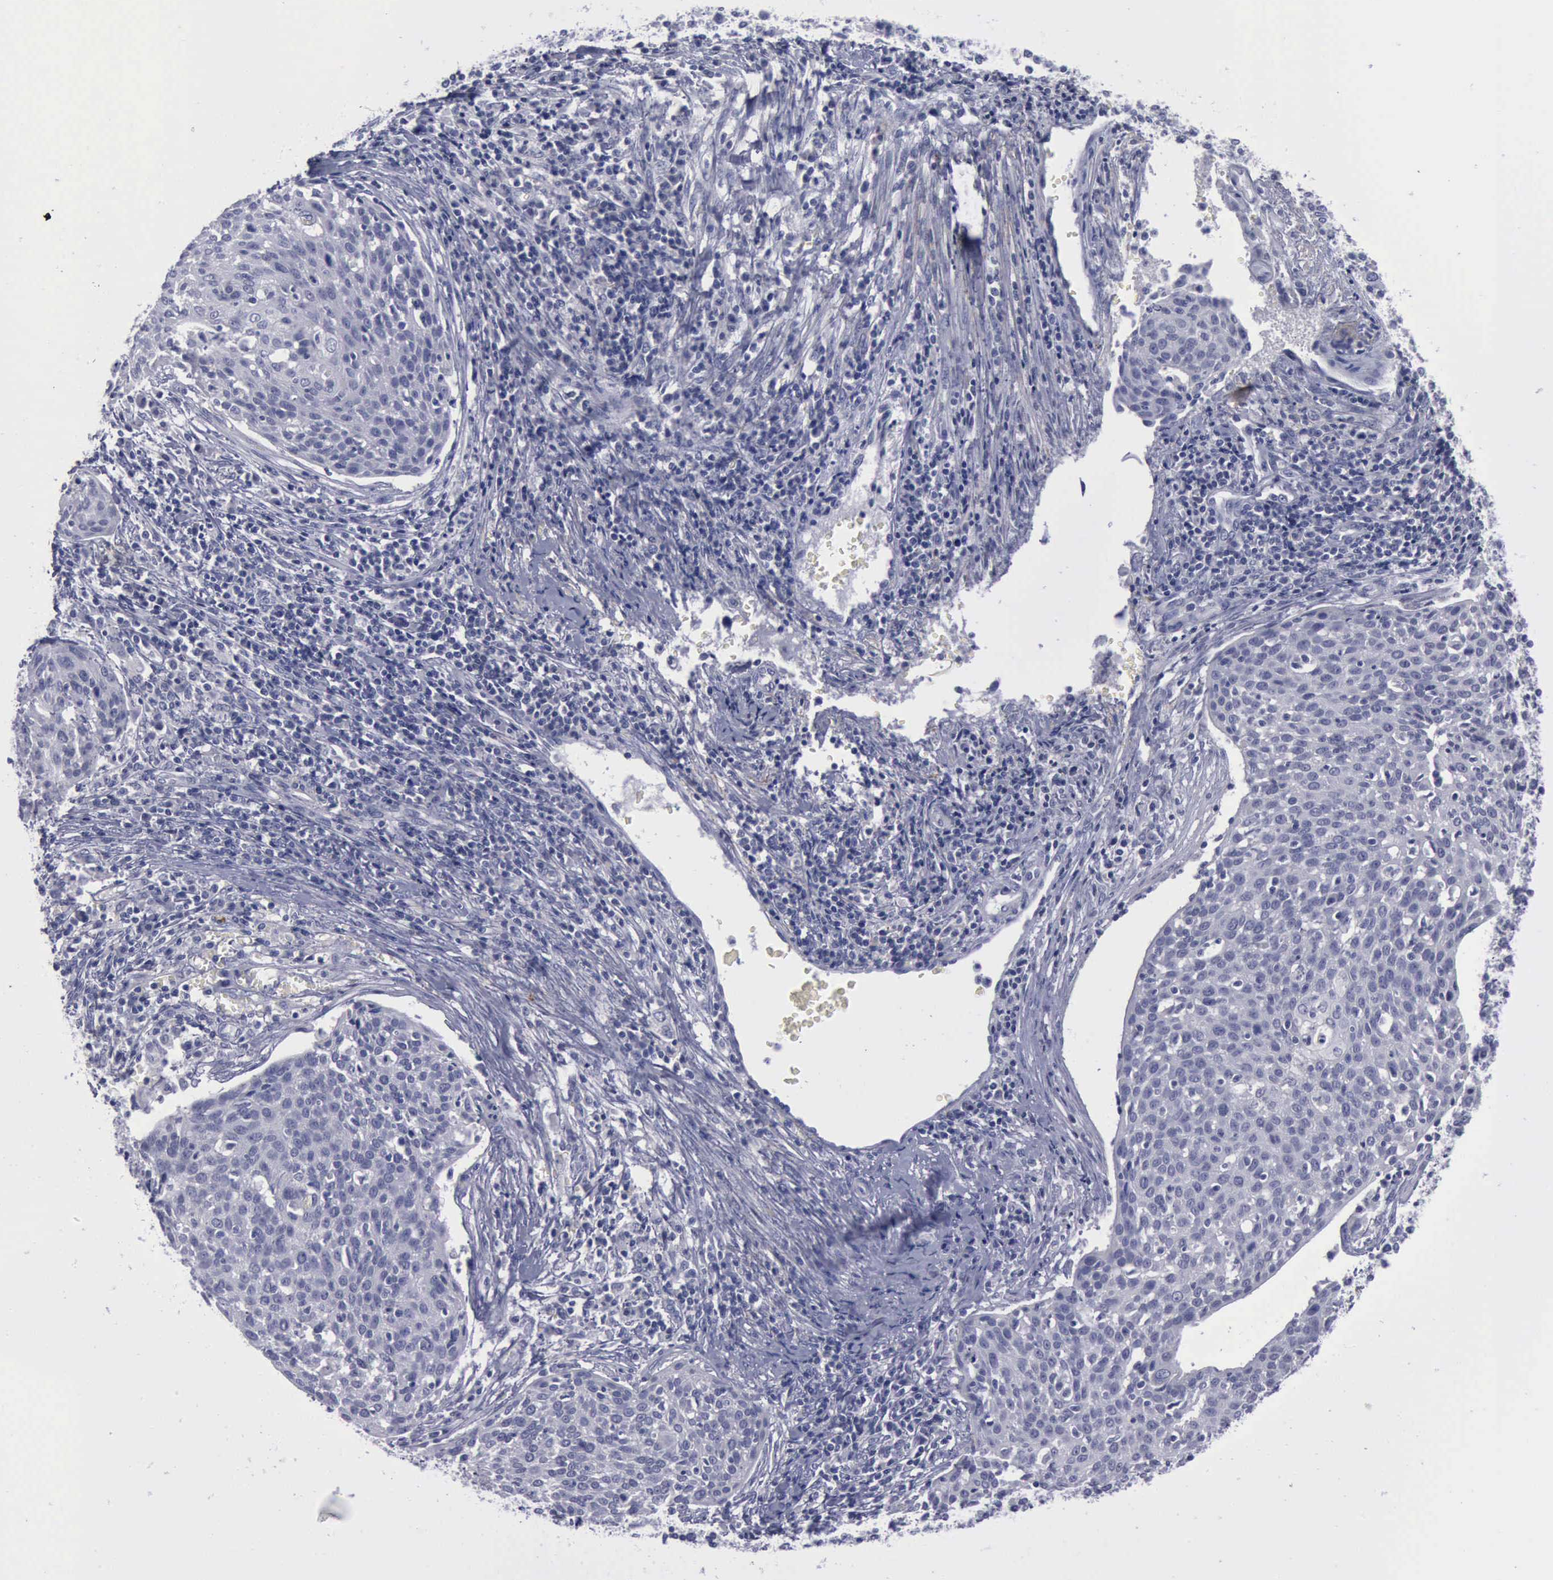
{"staining": {"intensity": "negative", "quantity": "none", "location": "none"}, "tissue": "cervical cancer", "cell_type": "Tumor cells", "image_type": "cancer", "snomed": [{"axis": "morphology", "description": "Squamous cell carcinoma, NOS"}, {"axis": "topography", "description": "Cervix"}], "caption": "Immunohistochemistry (IHC) of human cervical cancer (squamous cell carcinoma) displays no positivity in tumor cells.", "gene": "CDH2", "patient": {"sex": "female", "age": 38}}